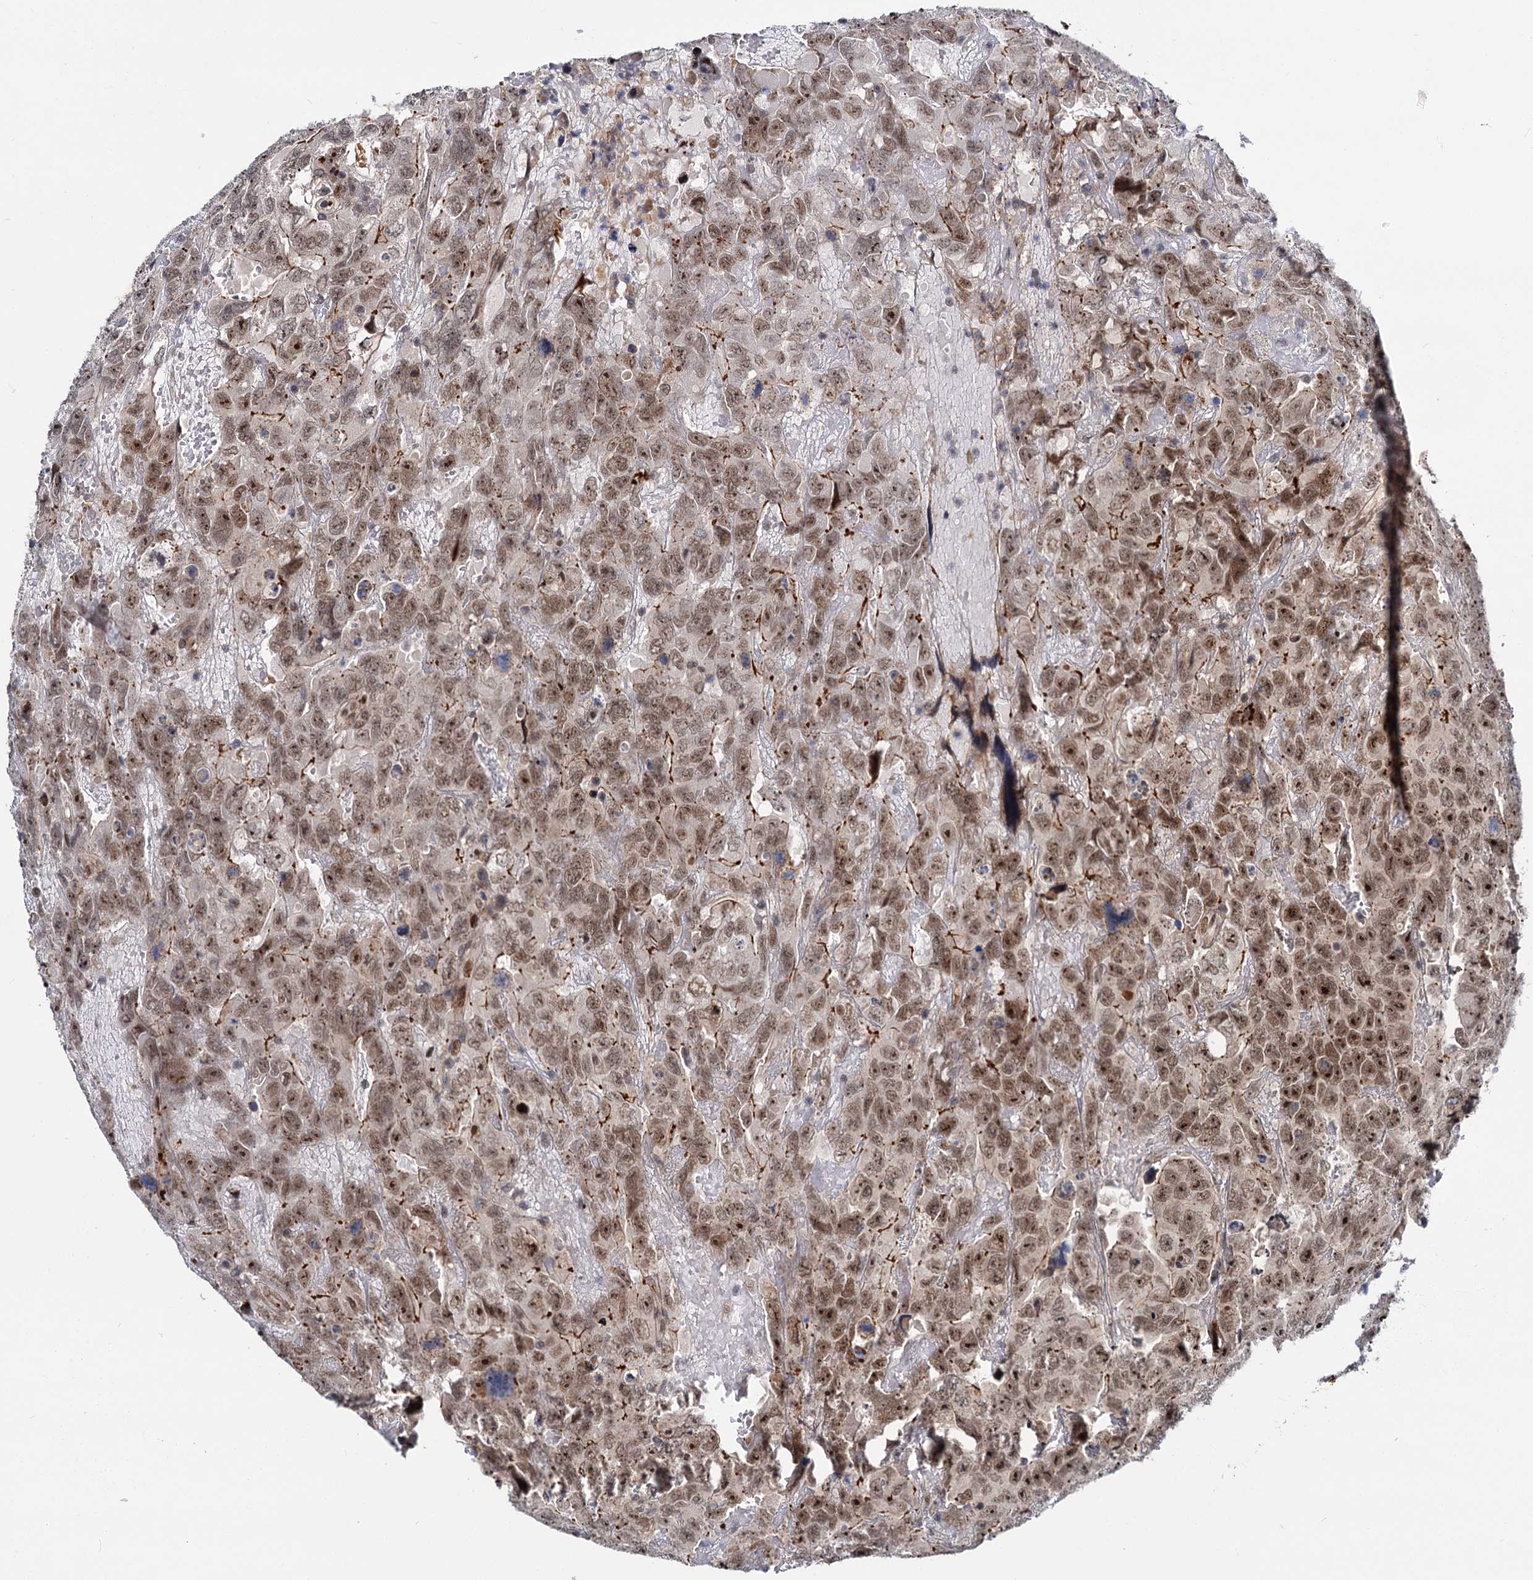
{"staining": {"intensity": "moderate", "quantity": ">75%", "location": "nuclear"}, "tissue": "testis cancer", "cell_type": "Tumor cells", "image_type": "cancer", "snomed": [{"axis": "morphology", "description": "Carcinoma, Embryonal, NOS"}, {"axis": "topography", "description": "Testis"}], "caption": "Approximately >75% of tumor cells in testis embryonal carcinoma reveal moderate nuclear protein positivity as visualized by brown immunohistochemical staining.", "gene": "MBD6", "patient": {"sex": "male", "age": 45}}